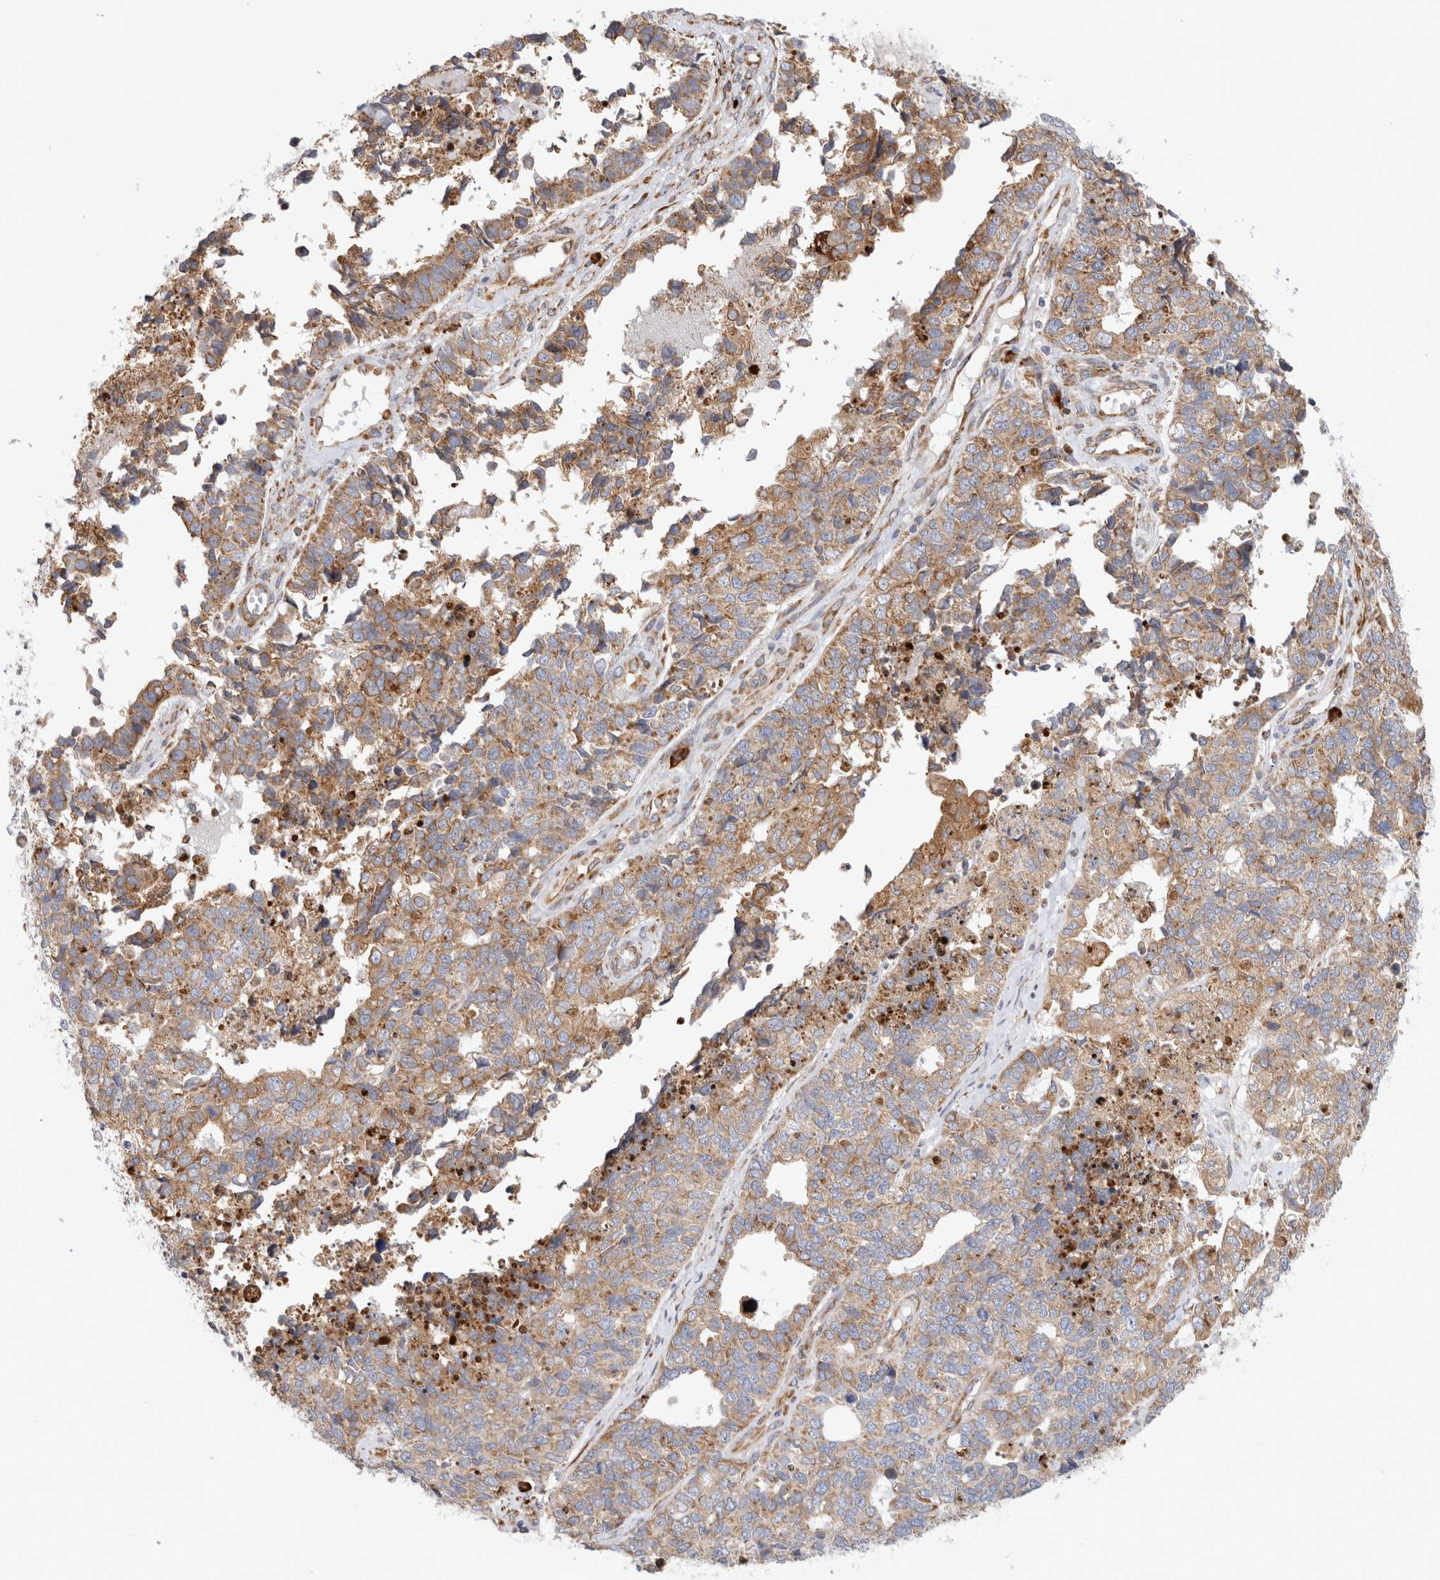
{"staining": {"intensity": "weak", "quantity": "25%-75%", "location": "cytoplasmic/membranous"}, "tissue": "cervical cancer", "cell_type": "Tumor cells", "image_type": "cancer", "snomed": [{"axis": "morphology", "description": "Squamous cell carcinoma, NOS"}, {"axis": "topography", "description": "Cervix"}], "caption": "Human squamous cell carcinoma (cervical) stained for a protein (brown) demonstrates weak cytoplasmic/membranous positive staining in approximately 25%-75% of tumor cells.", "gene": "RPN2", "patient": {"sex": "female", "age": 63}}